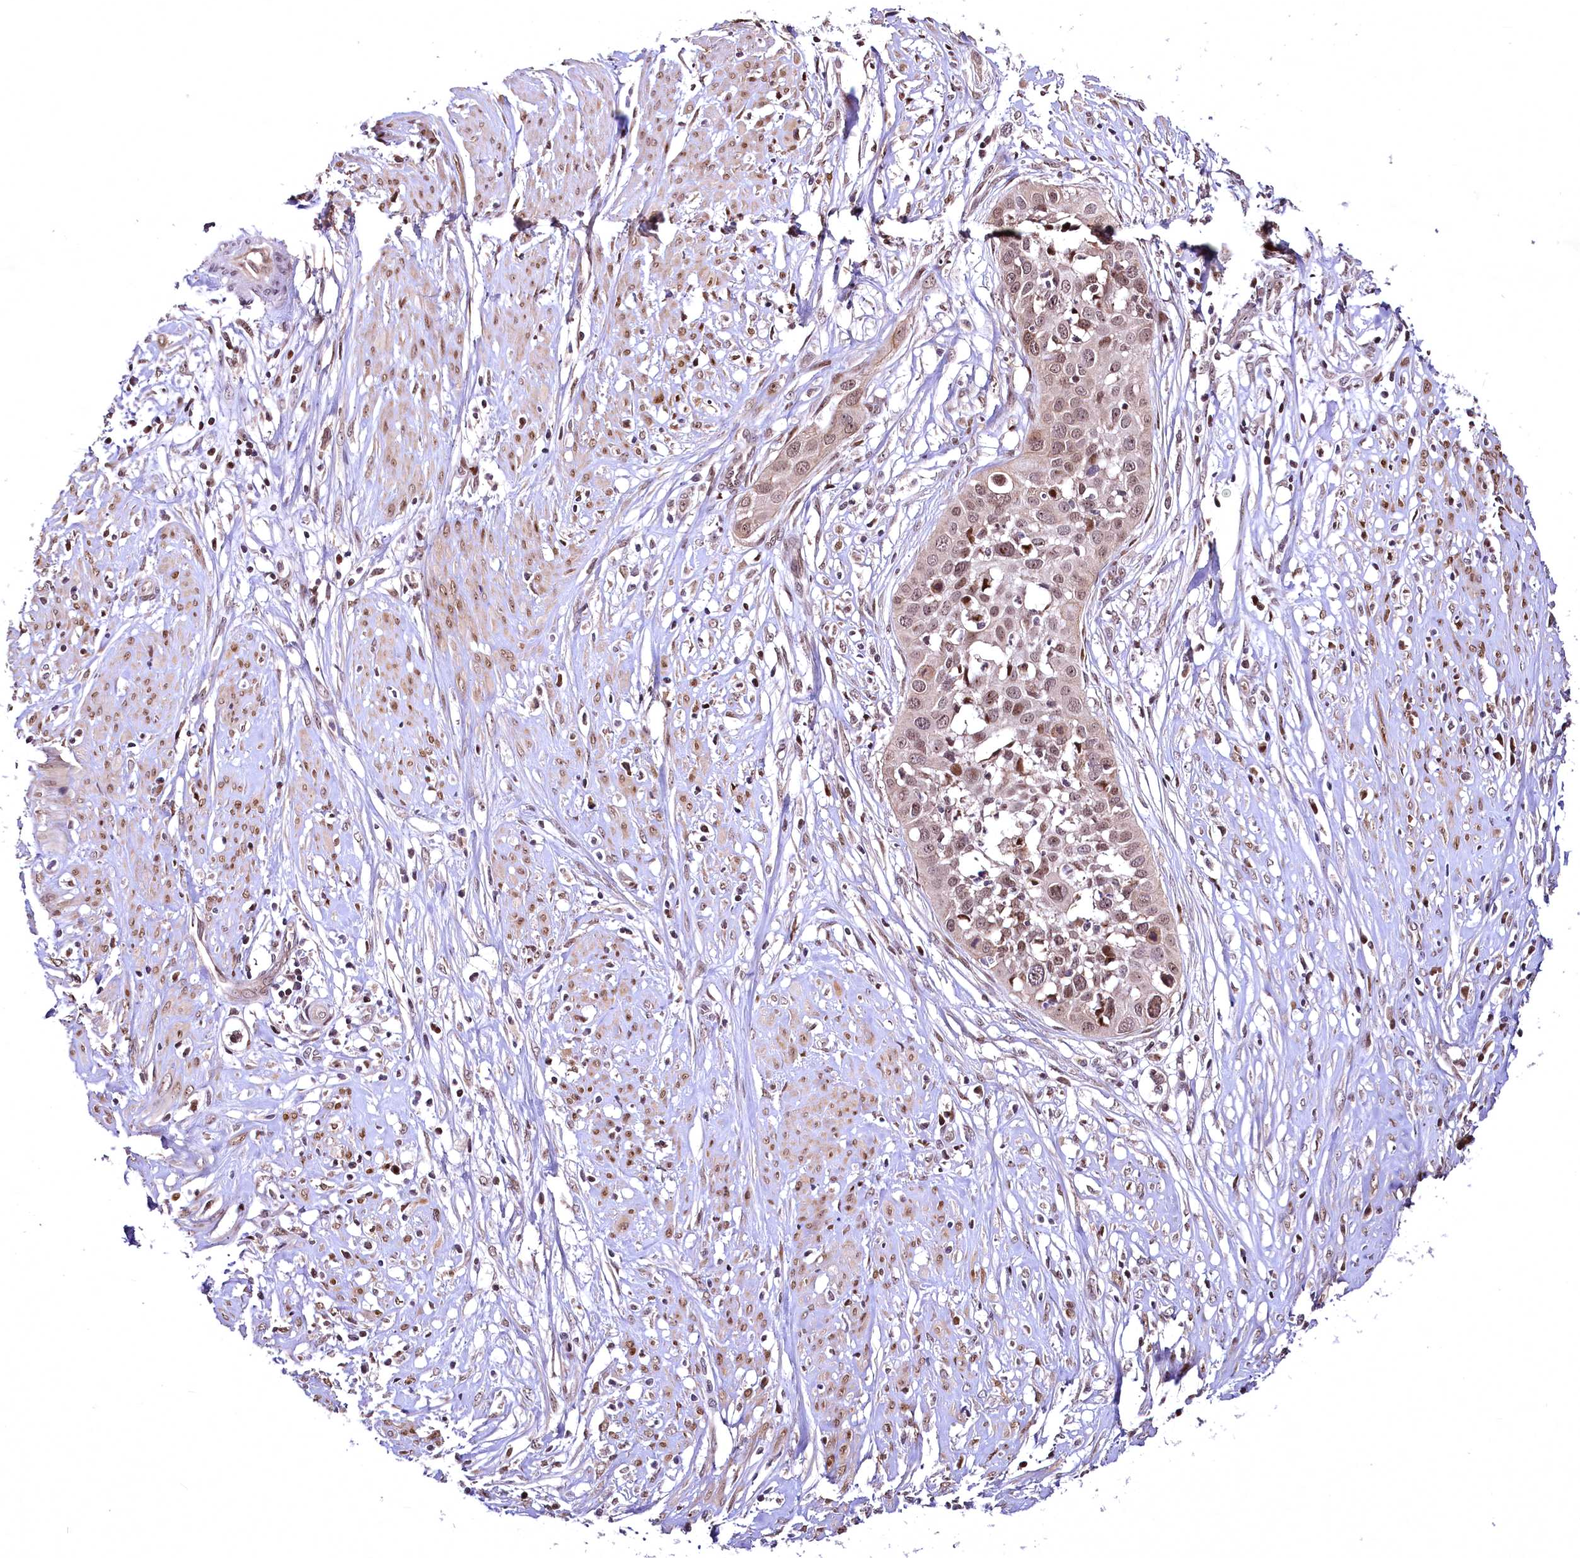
{"staining": {"intensity": "moderate", "quantity": "<25%", "location": "nuclear"}, "tissue": "cervical cancer", "cell_type": "Tumor cells", "image_type": "cancer", "snomed": [{"axis": "morphology", "description": "Squamous cell carcinoma, NOS"}, {"axis": "topography", "description": "Cervix"}], "caption": "Moderate nuclear staining is present in about <25% of tumor cells in cervical cancer (squamous cell carcinoma). (Brightfield microscopy of DAB IHC at high magnification).", "gene": "N4BP2L1", "patient": {"sex": "female", "age": 34}}